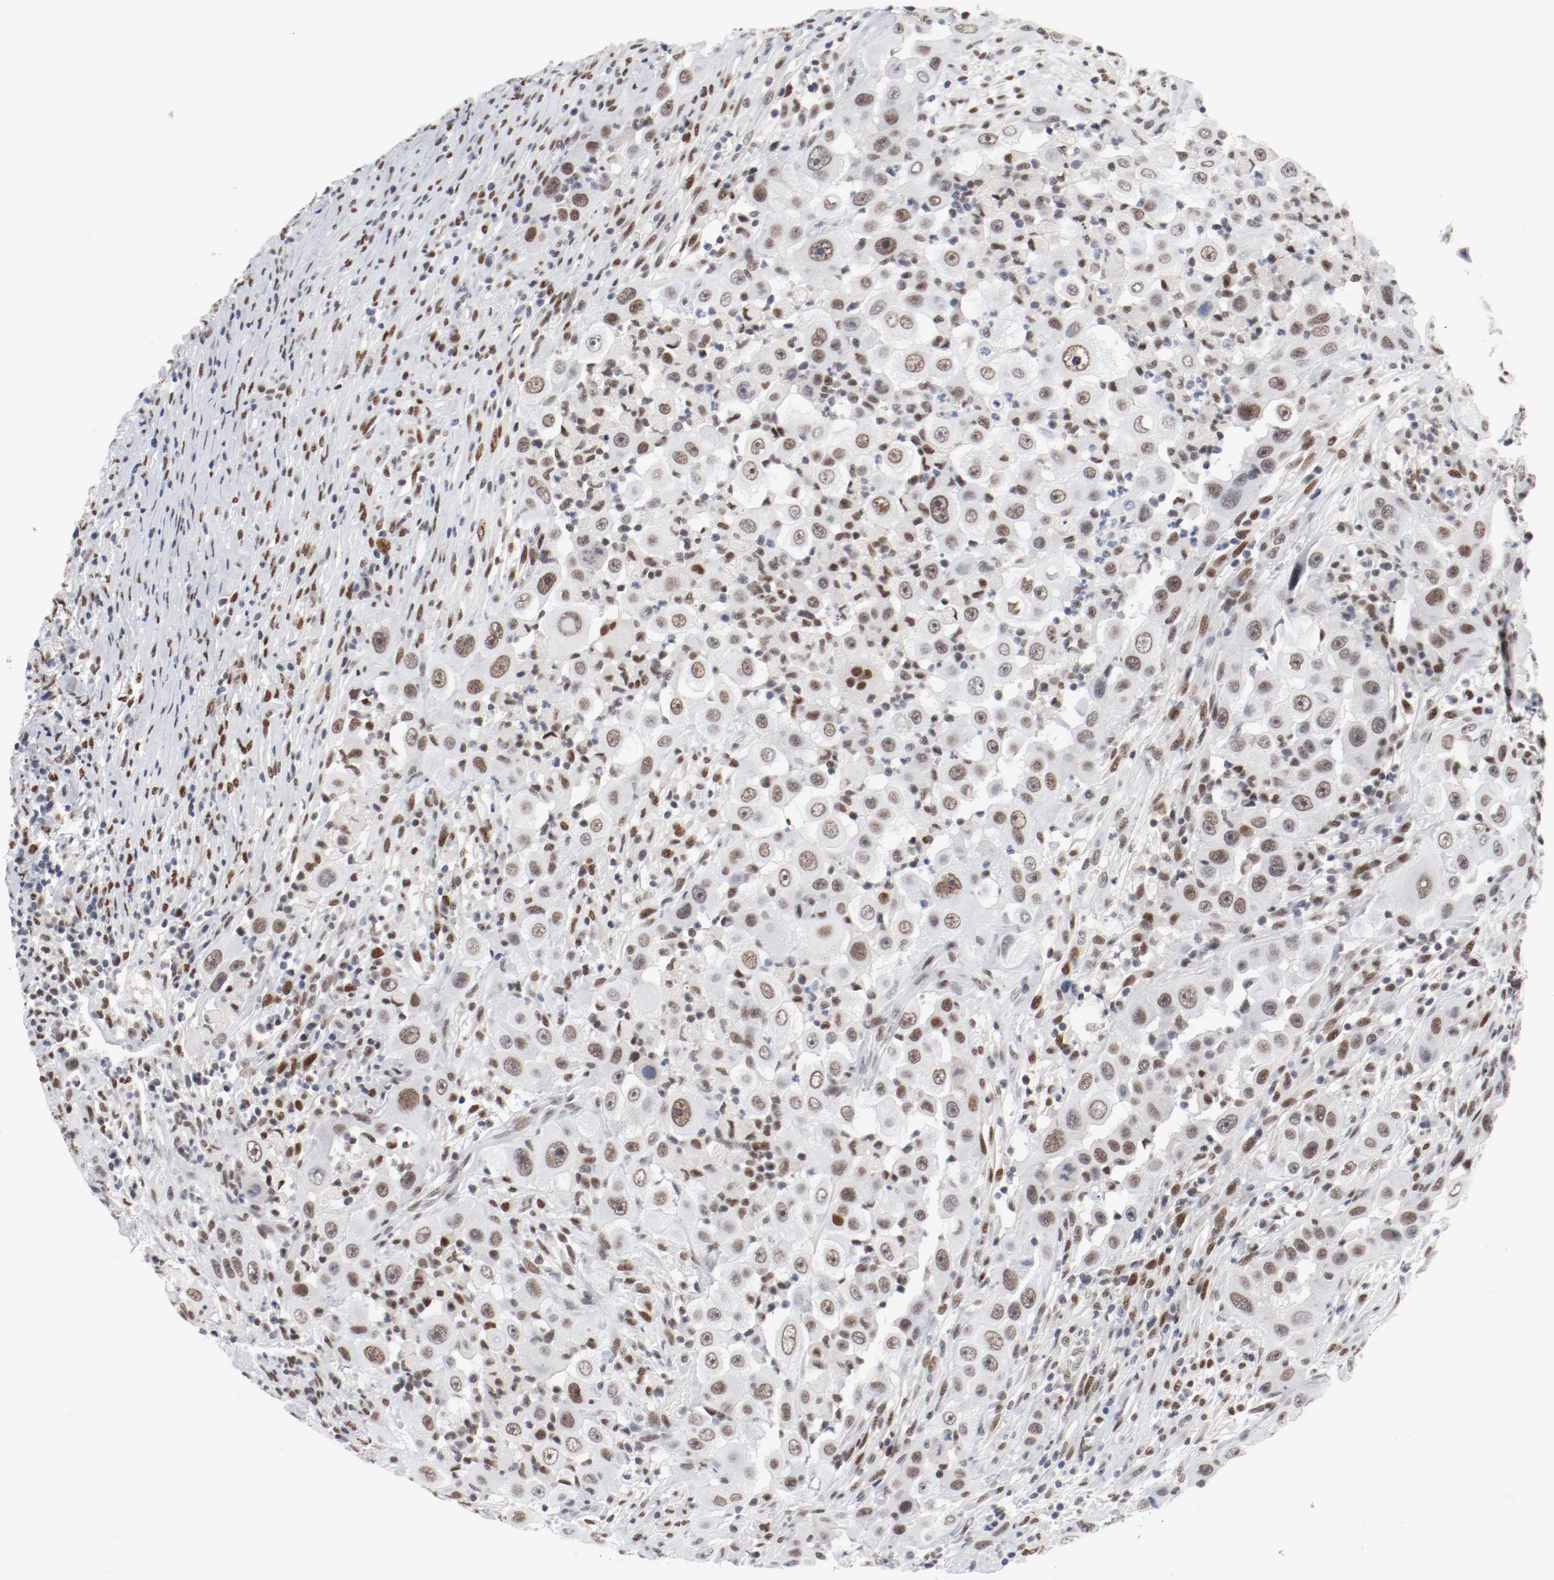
{"staining": {"intensity": "moderate", "quantity": ">75%", "location": "nuclear"}, "tissue": "head and neck cancer", "cell_type": "Tumor cells", "image_type": "cancer", "snomed": [{"axis": "morphology", "description": "Carcinoma, NOS"}, {"axis": "topography", "description": "Head-Neck"}], "caption": "Immunohistochemical staining of human carcinoma (head and neck) exhibits medium levels of moderate nuclear expression in approximately >75% of tumor cells. The protein of interest is stained brown, and the nuclei are stained in blue (DAB IHC with brightfield microscopy, high magnification).", "gene": "ARNT", "patient": {"sex": "male", "age": 87}}